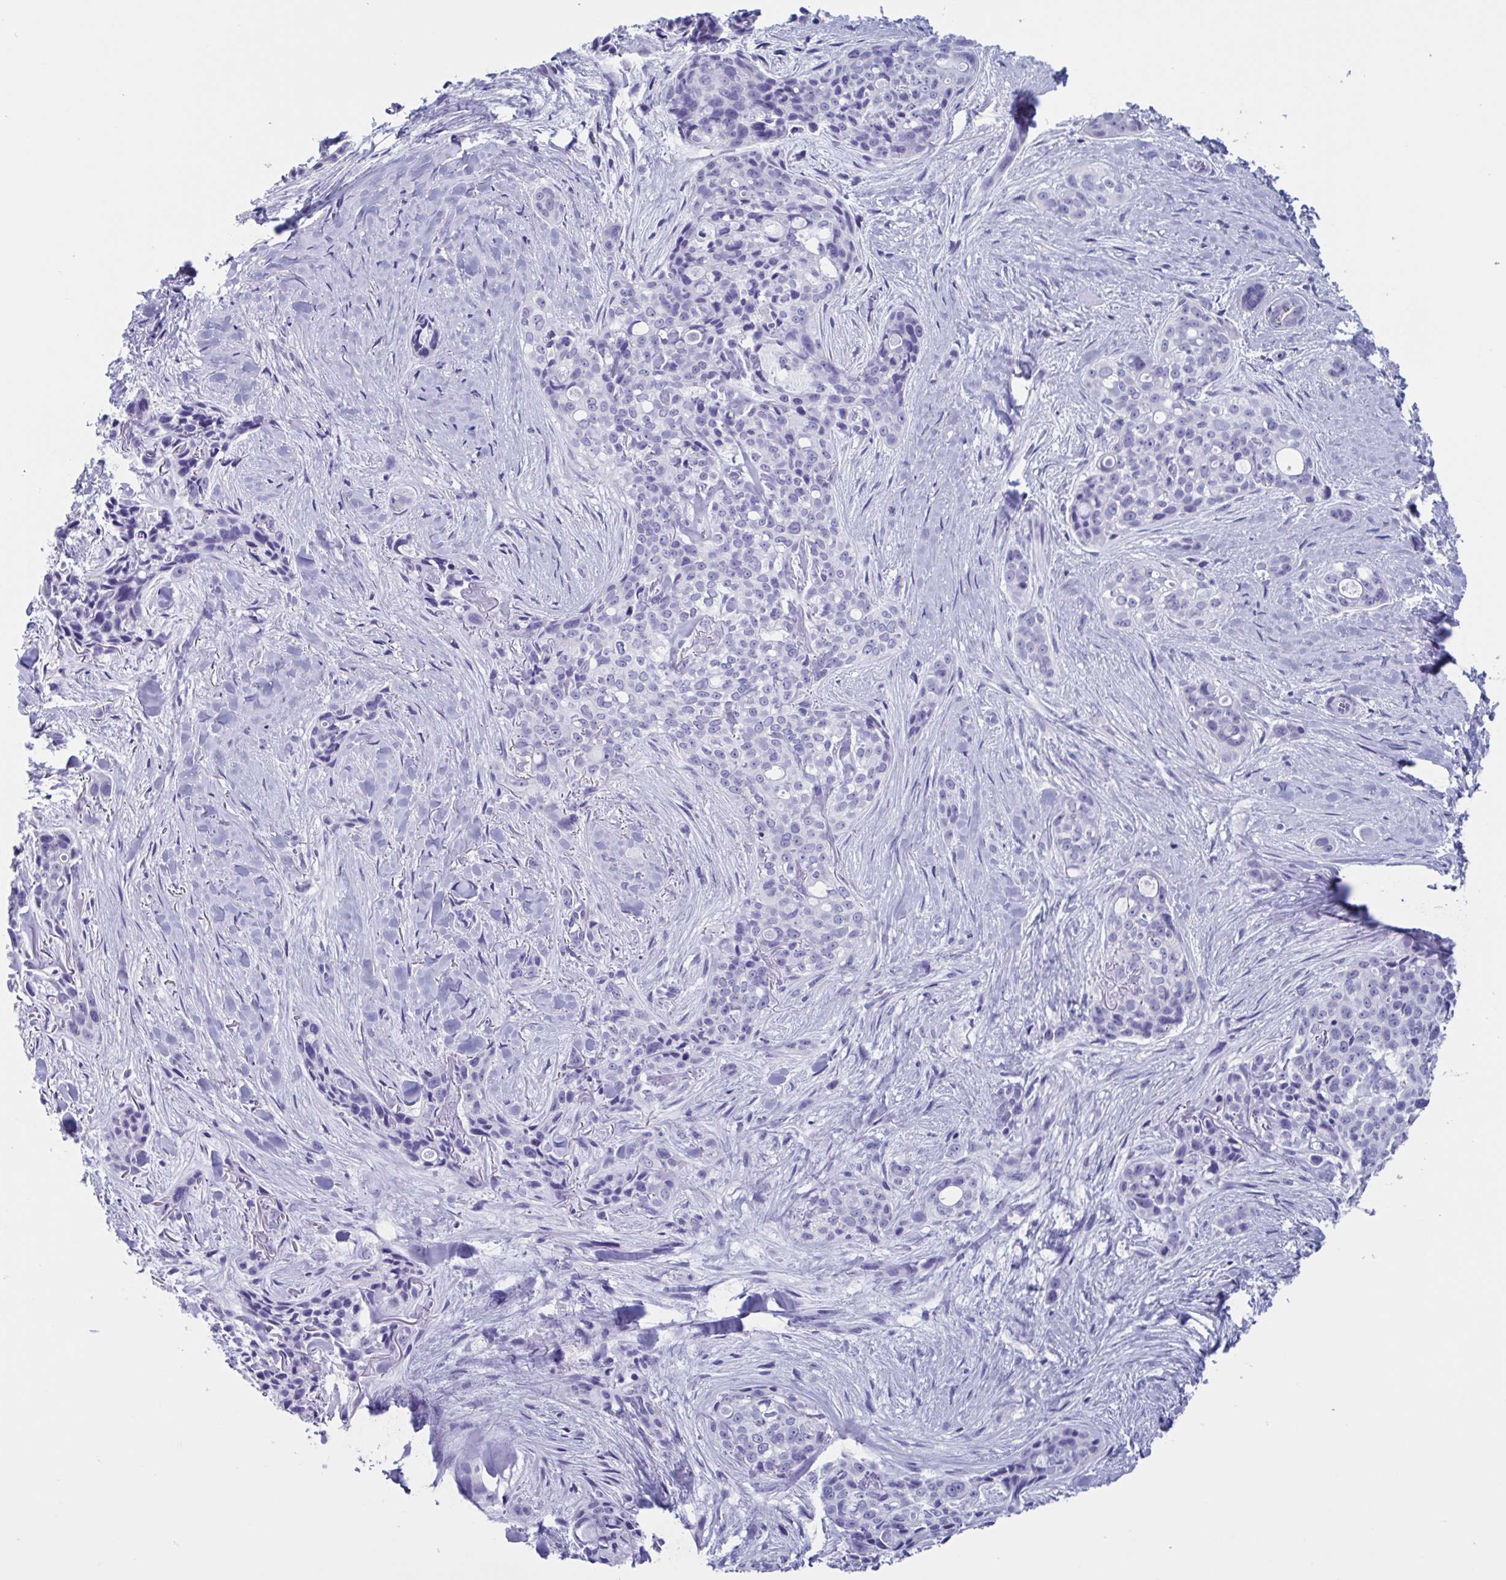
{"staining": {"intensity": "negative", "quantity": "none", "location": "none"}, "tissue": "skin cancer", "cell_type": "Tumor cells", "image_type": "cancer", "snomed": [{"axis": "morphology", "description": "Basal cell carcinoma"}, {"axis": "topography", "description": "Skin"}], "caption": "Immunohistochemistry micrograph of human basal cell carcinoma (skin) stained for a protein (brown), which shows no staining in tumor cells.", "gene": "USP35", "patient": {"sex": "female", "age": 79}}